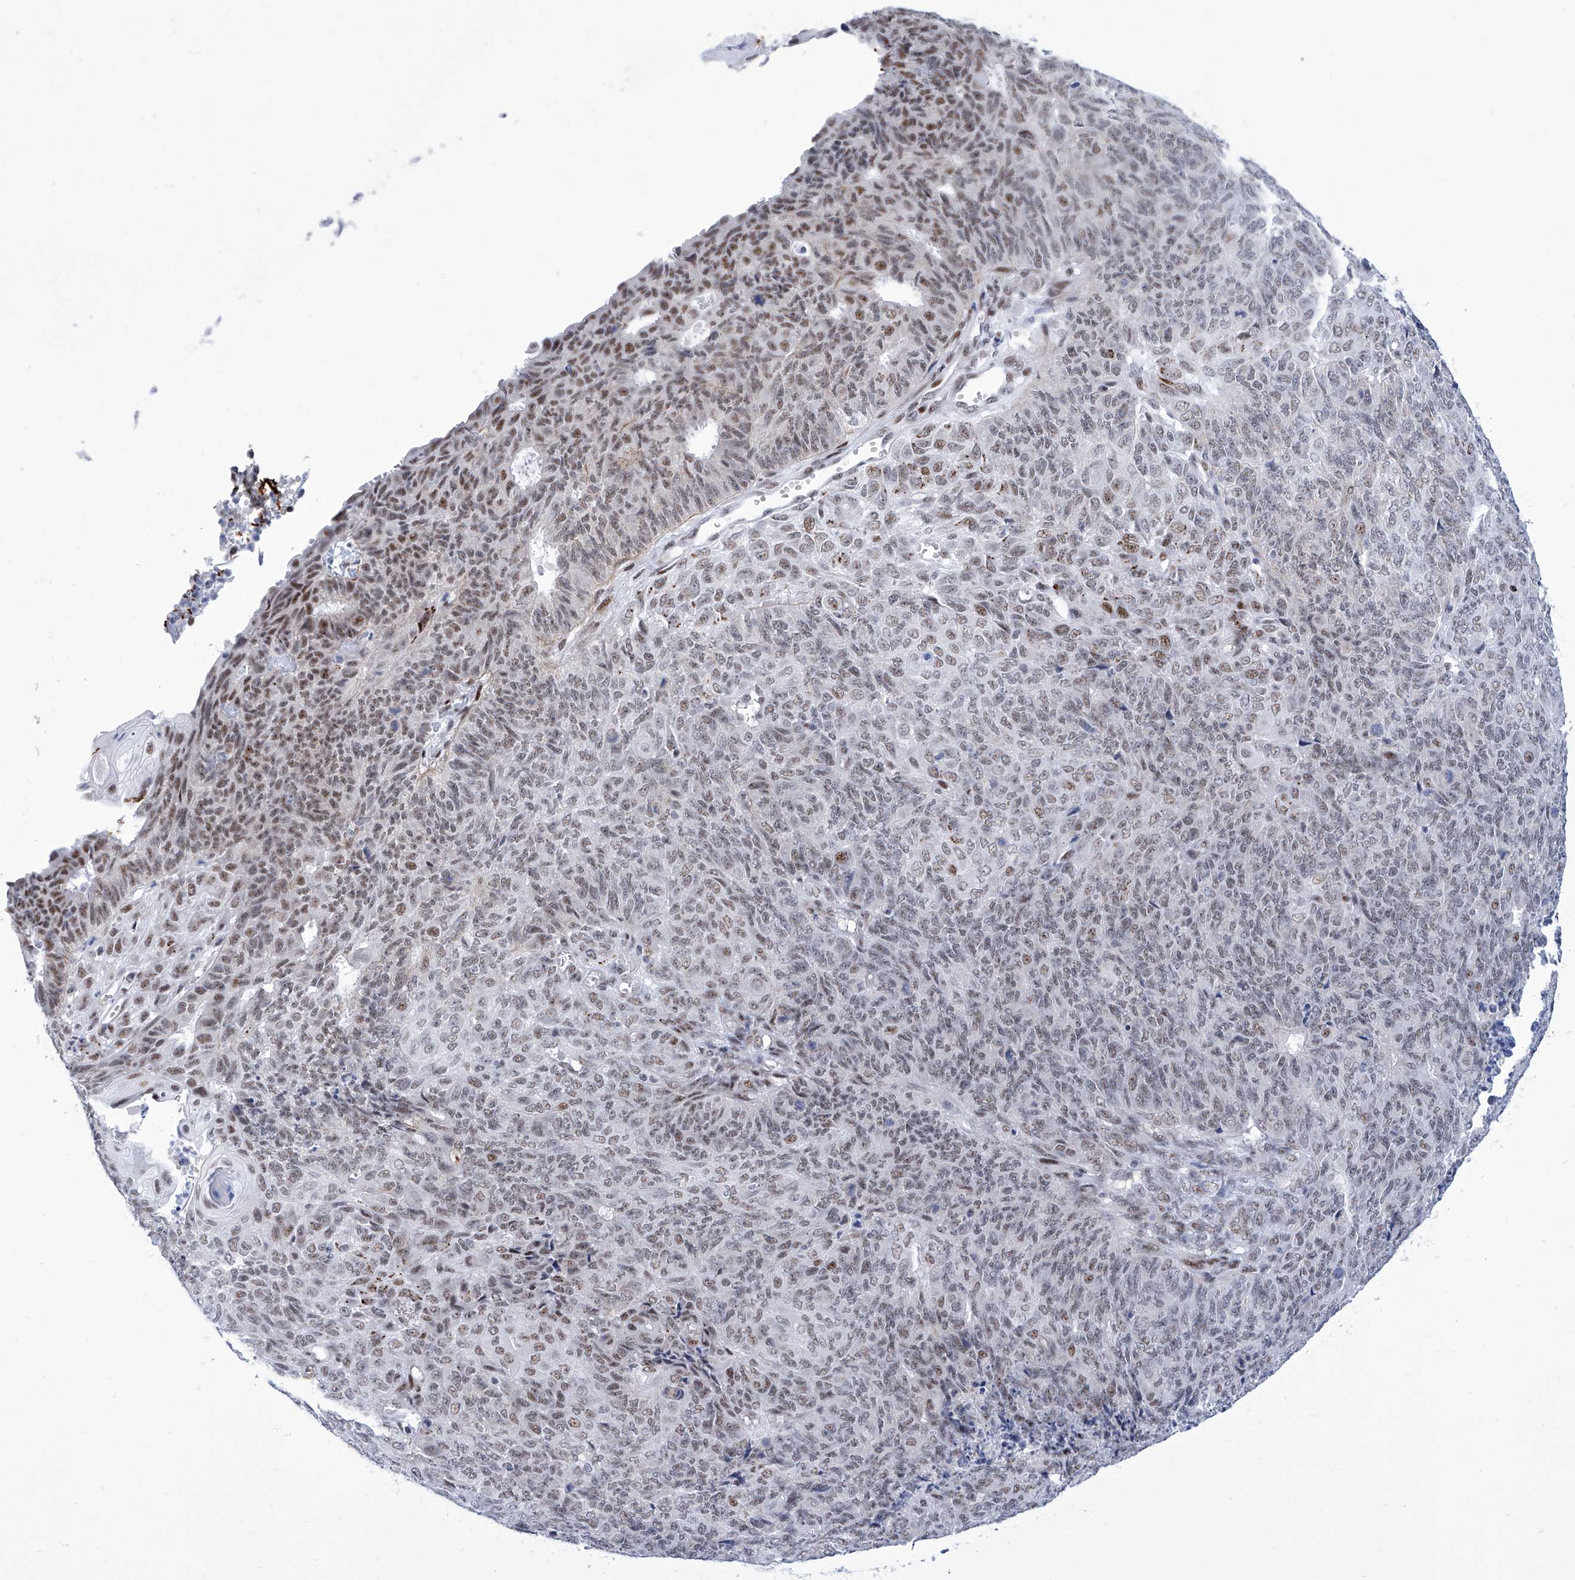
{"staining": {"intensity": "moderate", "quantity": "25%-75%", "location": "nuclear"}, "tissue": "endometrial cancer", "cell_type": "Tumor cells", "image_type": "cancer", "snomed": [{"axis": "morphology", "description": "Adenocarcinoma, NOS"}, {"axis": "topography", "description": "Endometrium"}], "caption": "The image shows a brown stain indicating the presence of a protein in the nuclear of tumor cells in endometrial adenocarcinoma.", "gene": "SART1", "patient": {"sex": "female", "age": 32}}